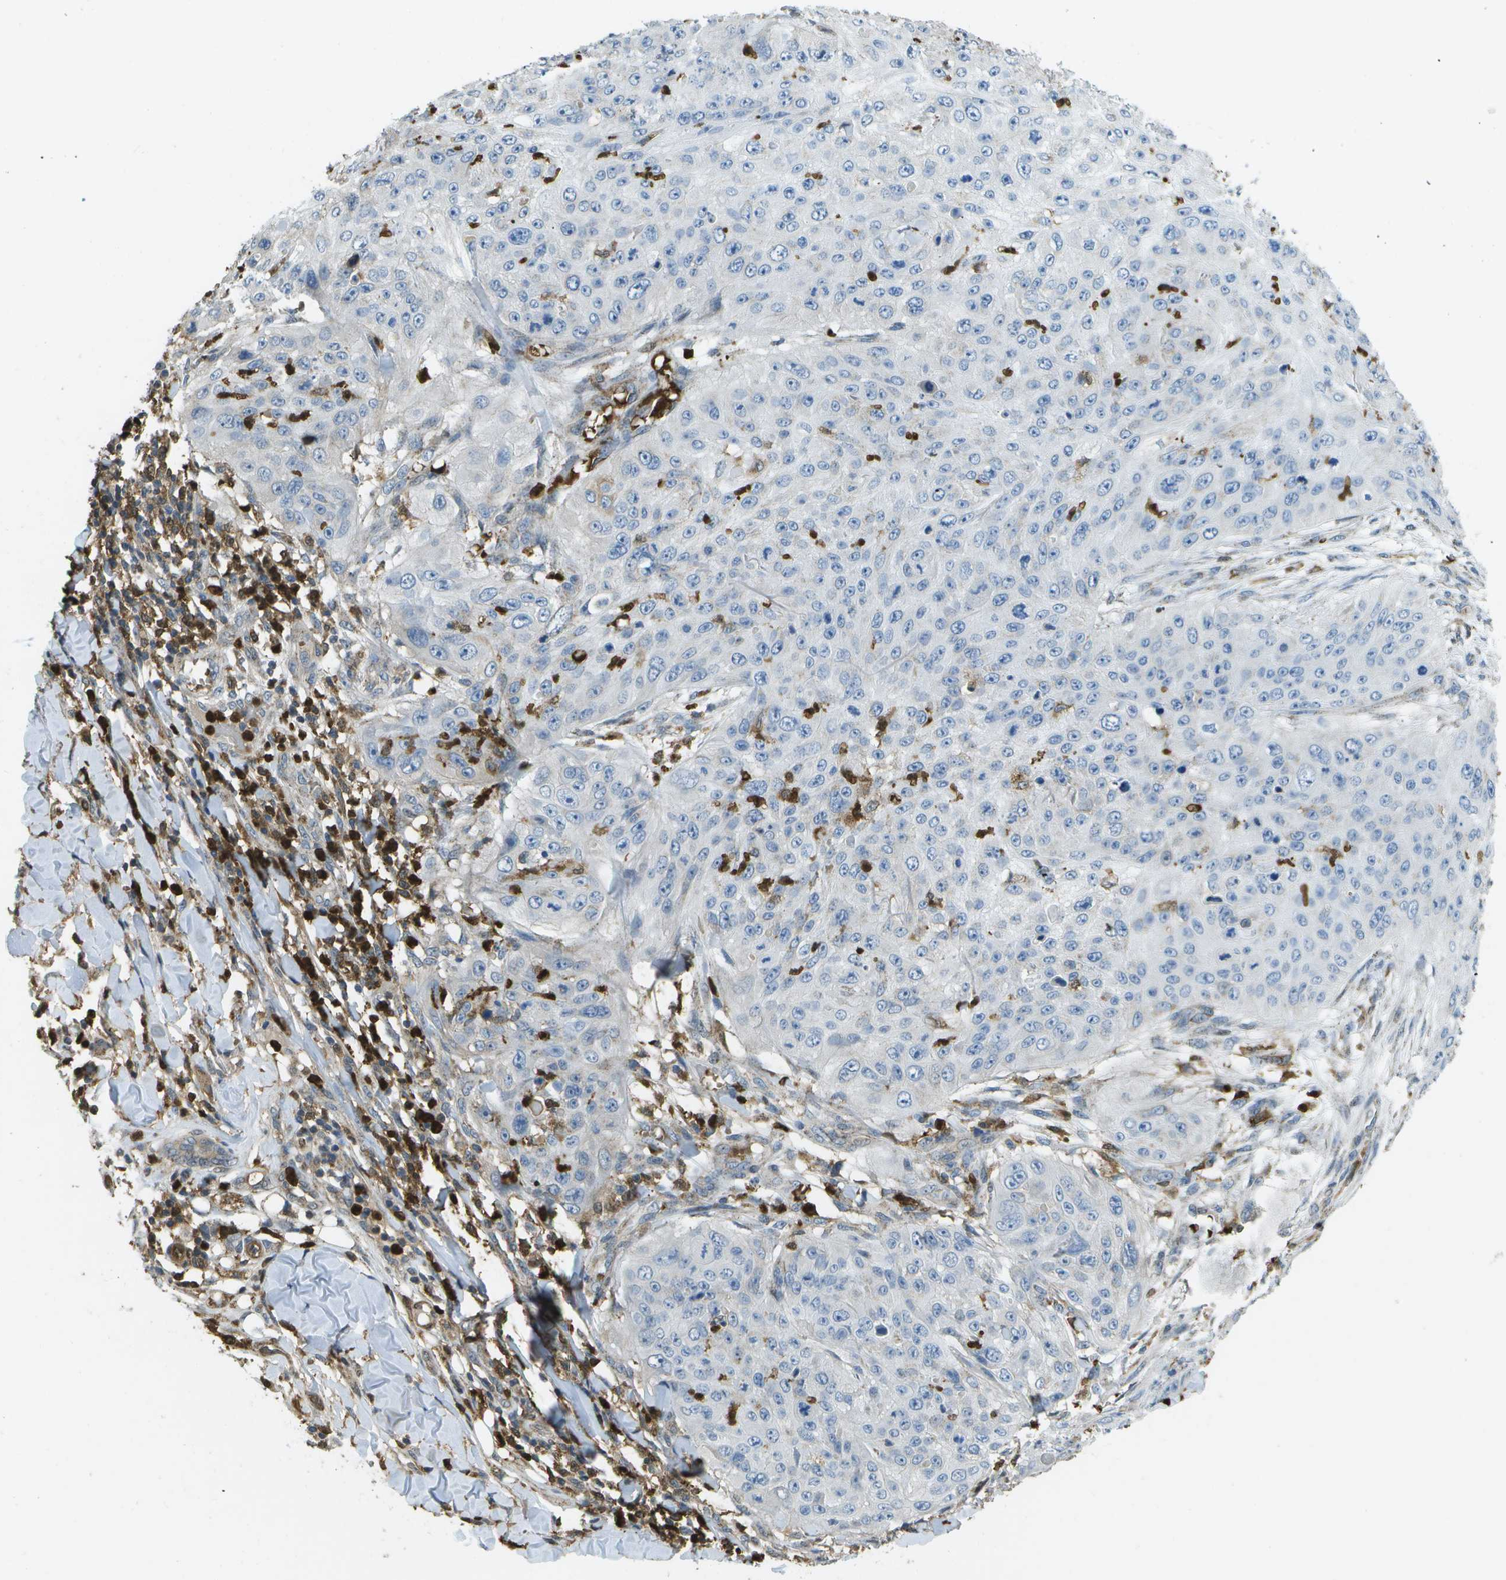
{"staining": {"intensity": "negative", "quantity": "none", "location": "none"}, "tissue": "skin cancer", "cell_type": "Tumor cells", "image_type": "cancer", "snomed": [{"axis": "morphology", "description": "Squamous cell carcinoma, NOS"}, {"axis": "topography", "description": "Skin"}], "caption": "This image is of skin cancer (squamous cell carcinoma) stained with IHC to label a protein in brown with the nuclei are counter-stained blue. There is no staining in tumor cells. Nuclei are stained in blue.", "gene": "CACHD1", "patient": {"sex": "female", "age": 80}}